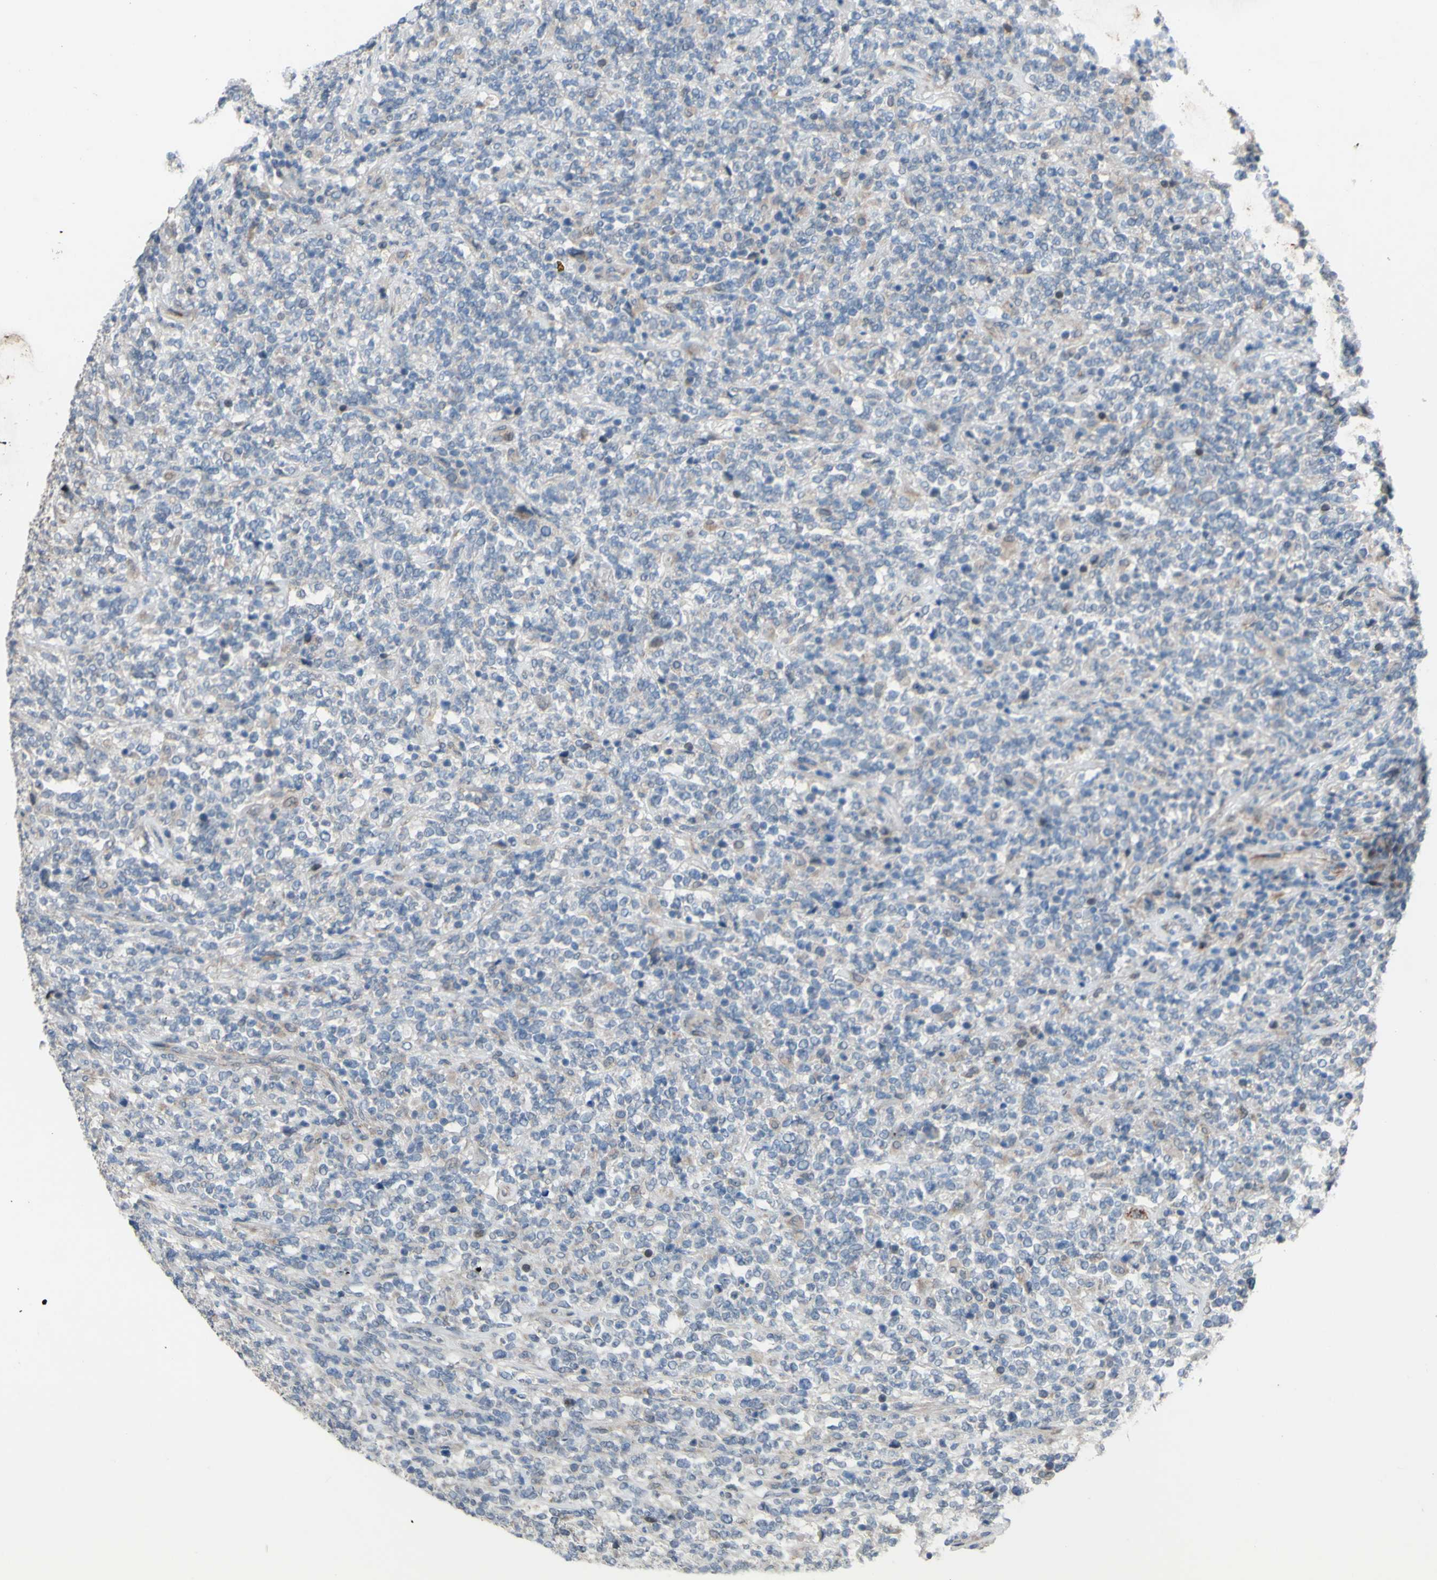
{"staining": {"intensity": "negative", "quantity": "none", "location": "none"}, "tissue": "lymphoma", "cell_type": "Tumor cells", "image_type": "cancer", "snomed": [{"axis": "morphology", "description": "Malignant lymphoma, non-Hodgkin's type, High grade"}, {"axis": "topography", "description": "Soft tissue"}], "caption": "Immunohistochemistry micrograph of neoplastic tissue: human lymphoma stained with DAB shows no significant protein positivity in tumor cells.", "gene": "CDCP1", "patient": {"sex": "male", "age": 18}}